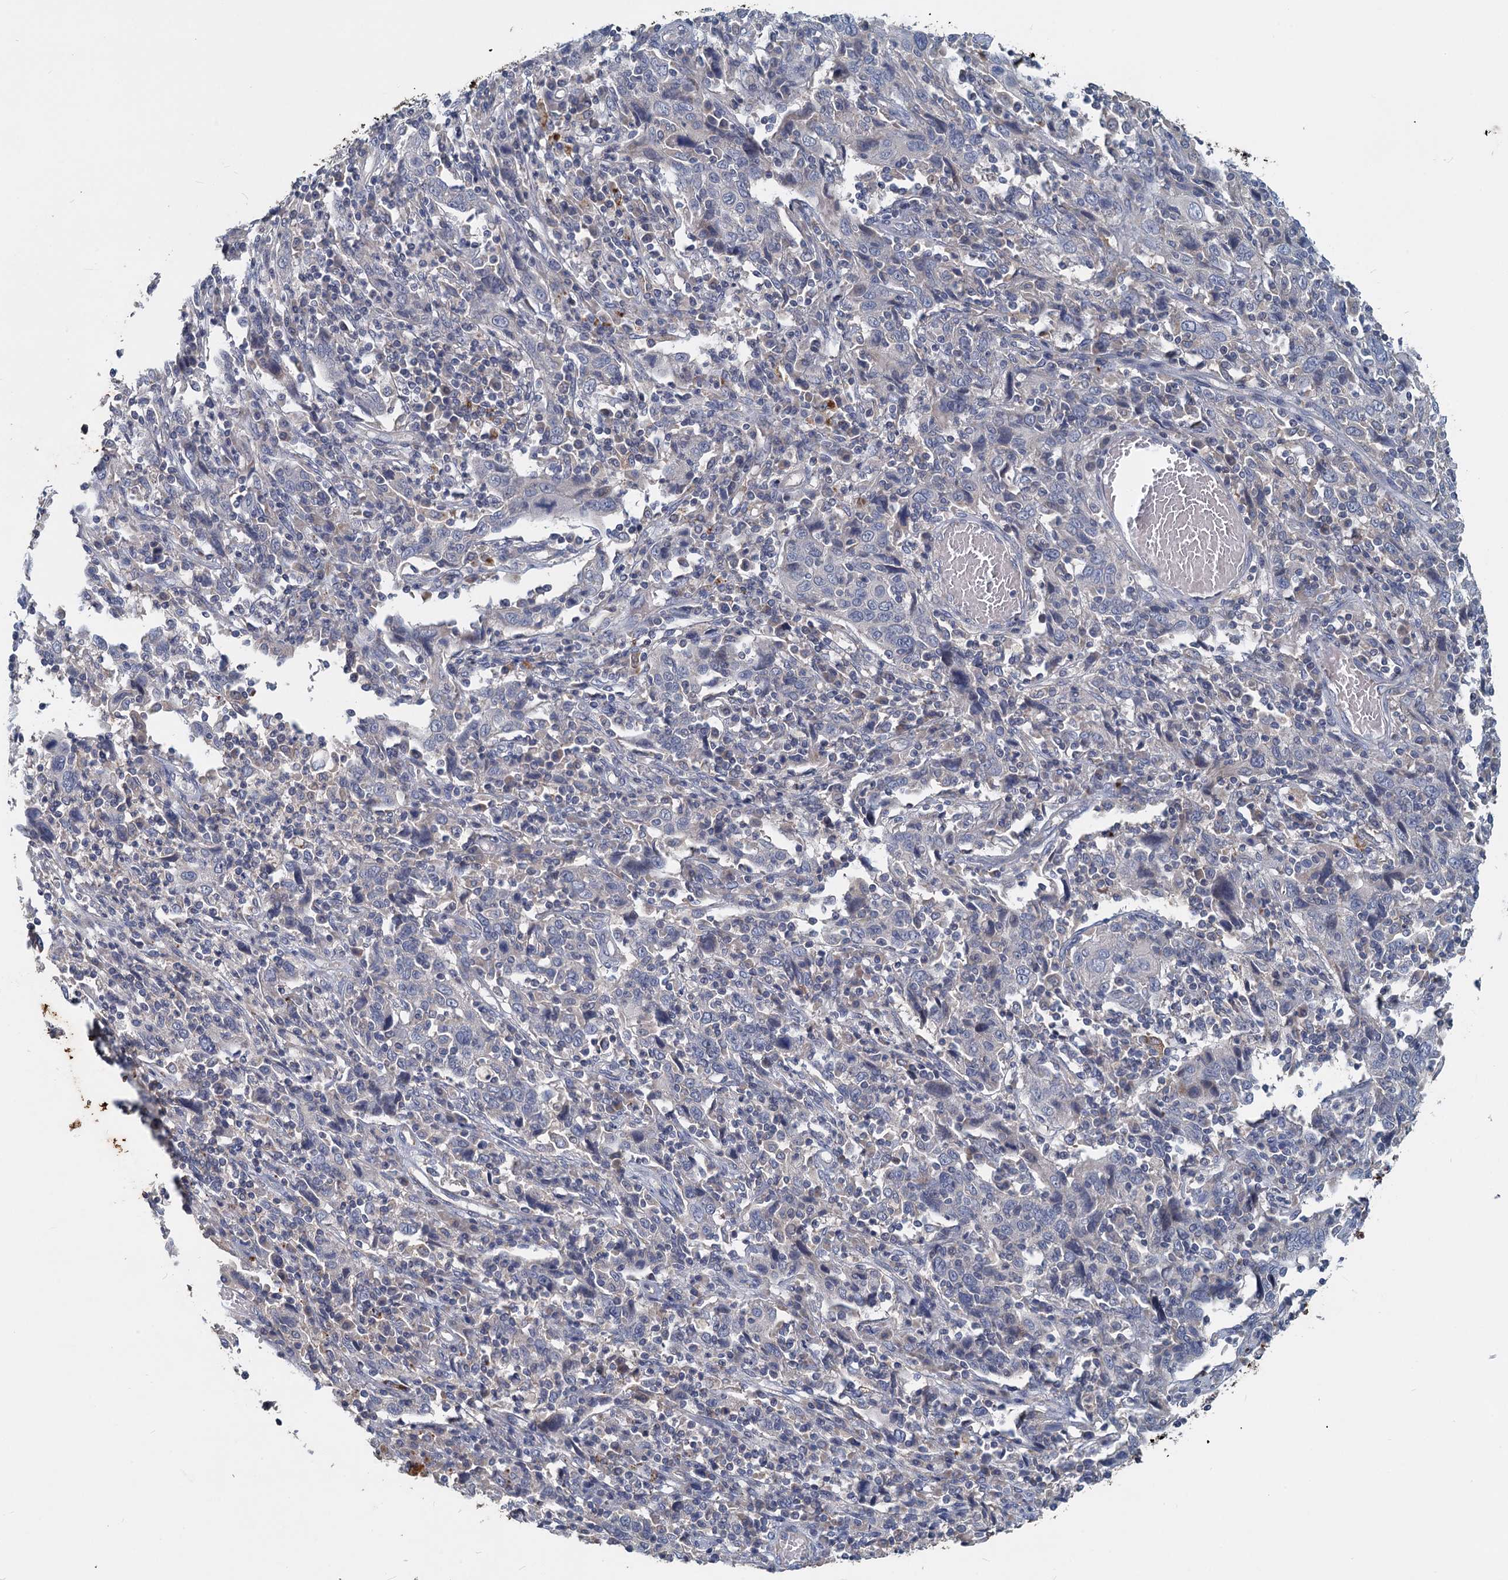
{"staining": {"intensity": "negative", "quantity": "none", "location": "none"}, "tissue": "cervical cancer", "cell_type": "Tumor cells", "image_type": "cancer", "snomed": [{"axis": "morphology", "description": "Squamous cell carcinoma, NOS"}, {"axis": "topography", "description": "Cervix"}], "caption": "Squamous cell carcinoma (cervical) was stained to show a protein in brown. There is no significant expression in tumor cells.", "gene": "SLC2A7", "patient": {"sex": "female", "age": 46}}